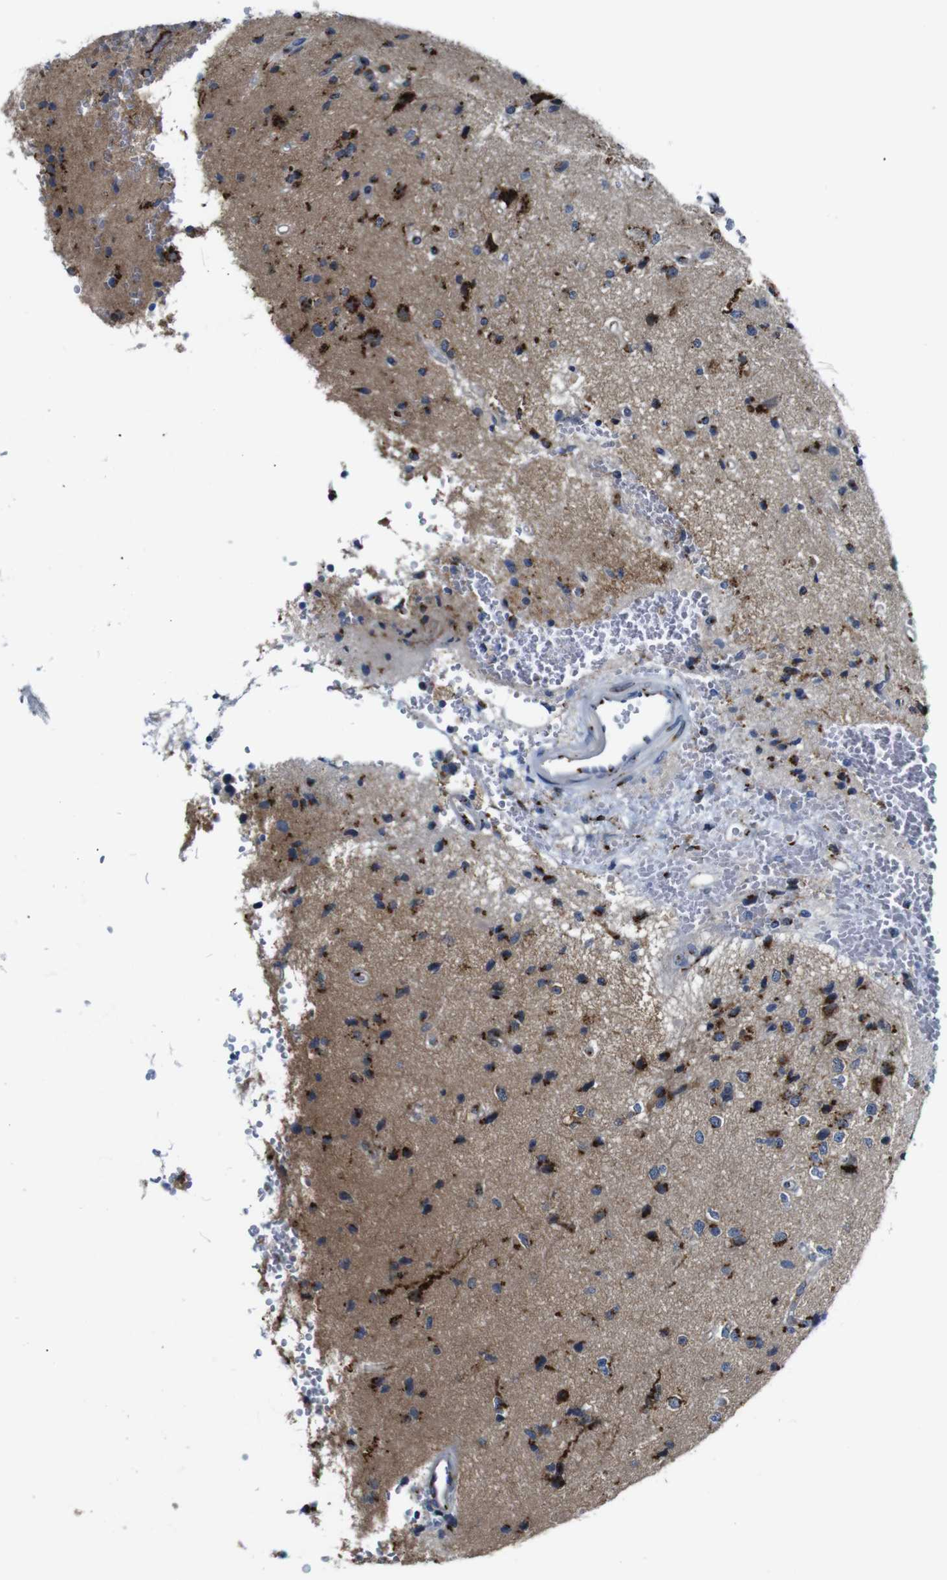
{"staining": {"intensity": "strong", "quantity": "25%-75%", "location": "cytoplasmic/membranous"}, "tissue": "glioma", "cell_type": "Tumor cells", "image_type": "cancer", "snomed": [{"axis": "morphology", "description": "Glioma, malignant, High grade"}, {"axis": "topography", "description": "pancreas cauda"}], "caption": "Strong cytoplasmic/membranous protein expression is identified in about 25%-75% of tumor cells in high-grade glioma (malignant).", "gene": "TGOLN2", "patient": {"sex": "male", "age": 60}}